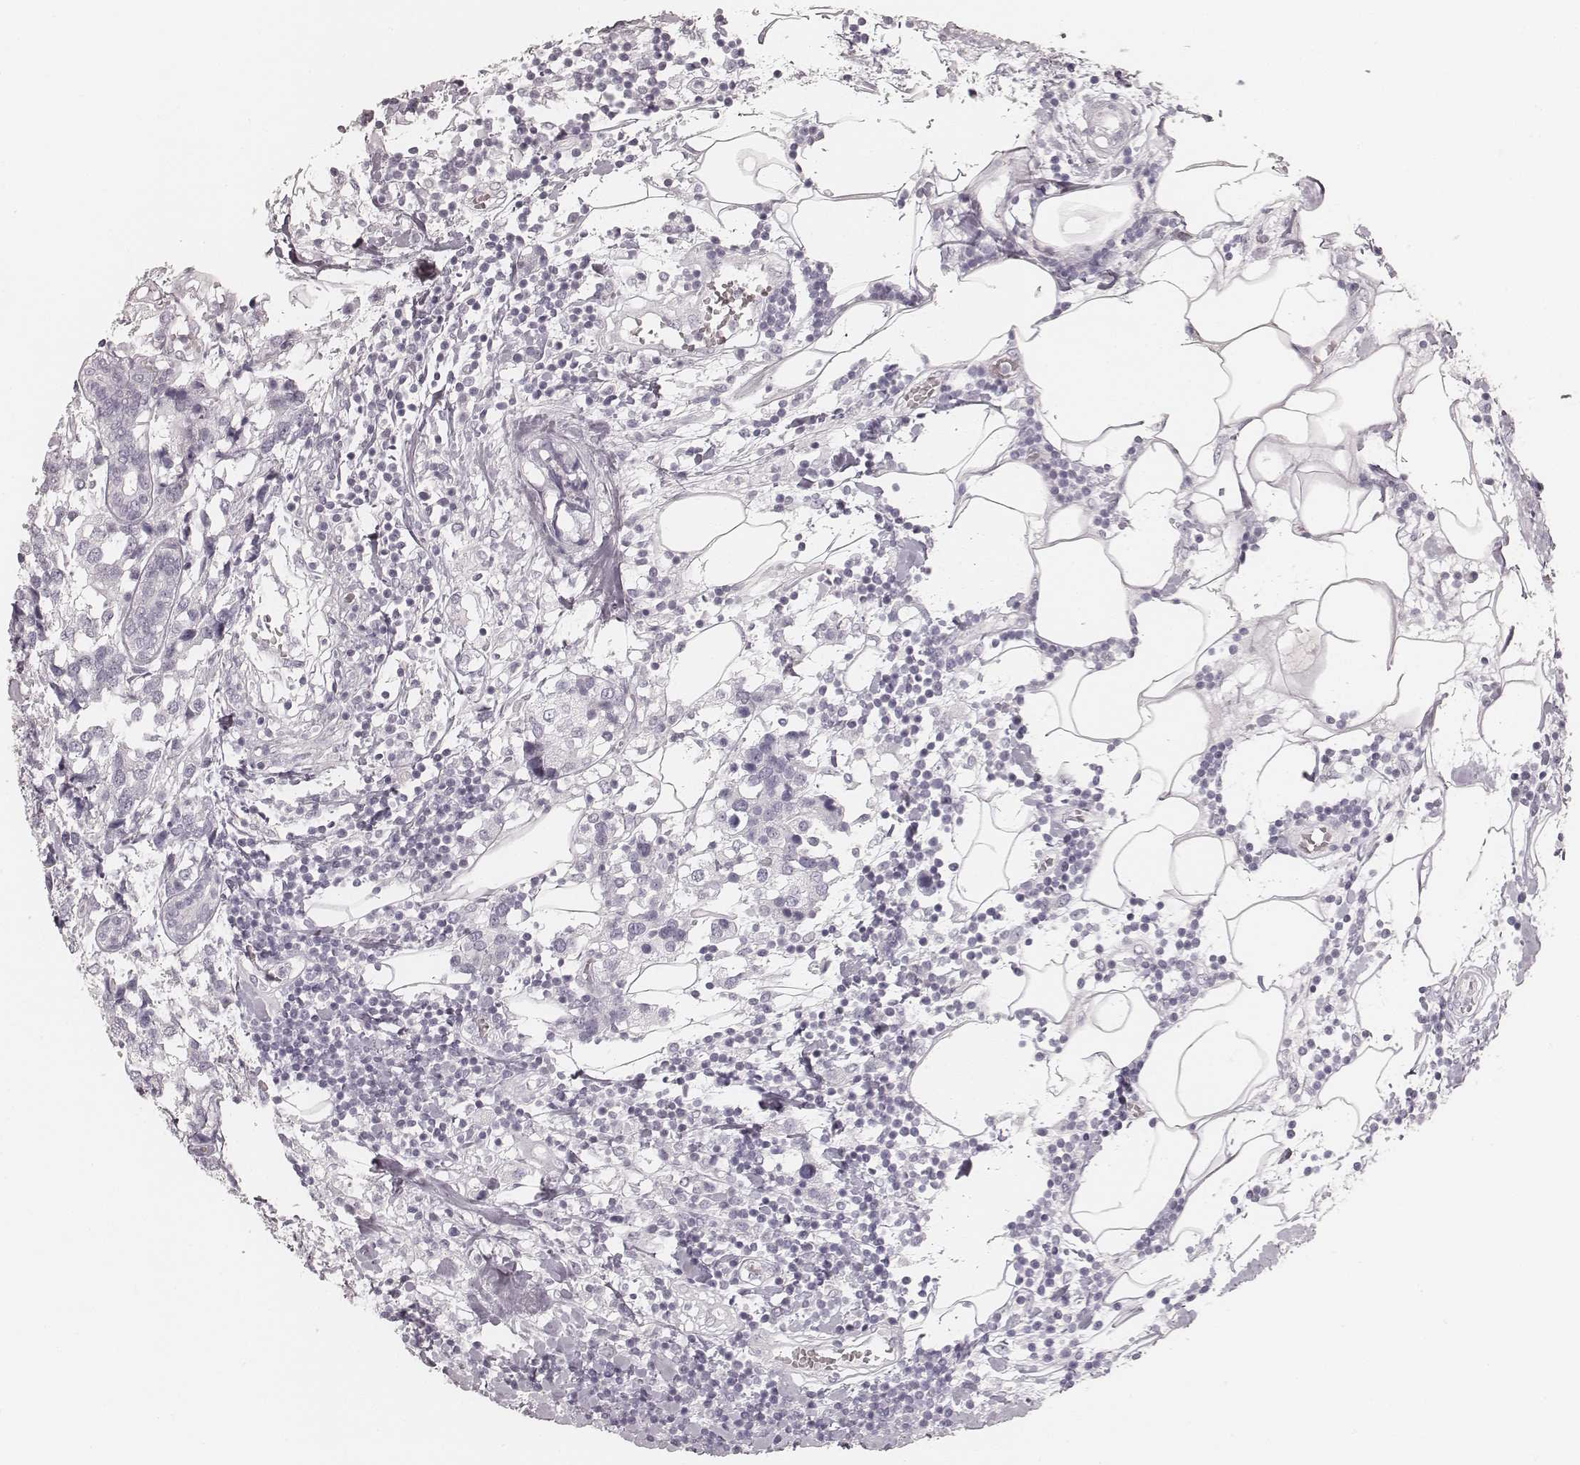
{"staining": {"intensity": "negative", "quantity": "none", "location": "none"}, "tissue": "breast cancer", "cell_type": "Tumor cells", "image_type": "cancer", "snomed": [{"axis": "morphology", "description": "Lobular carcinoma"}, {"axis": "topography", "description": "Breast"}], "caption": "Breast cancer (lobular carcinoma) stained for a protein using immunohistochemistry (IHC) demonstrates no positivity tumor cells.", "gene": "KRT72", "patient": {"sex": "female", "age": 59}}